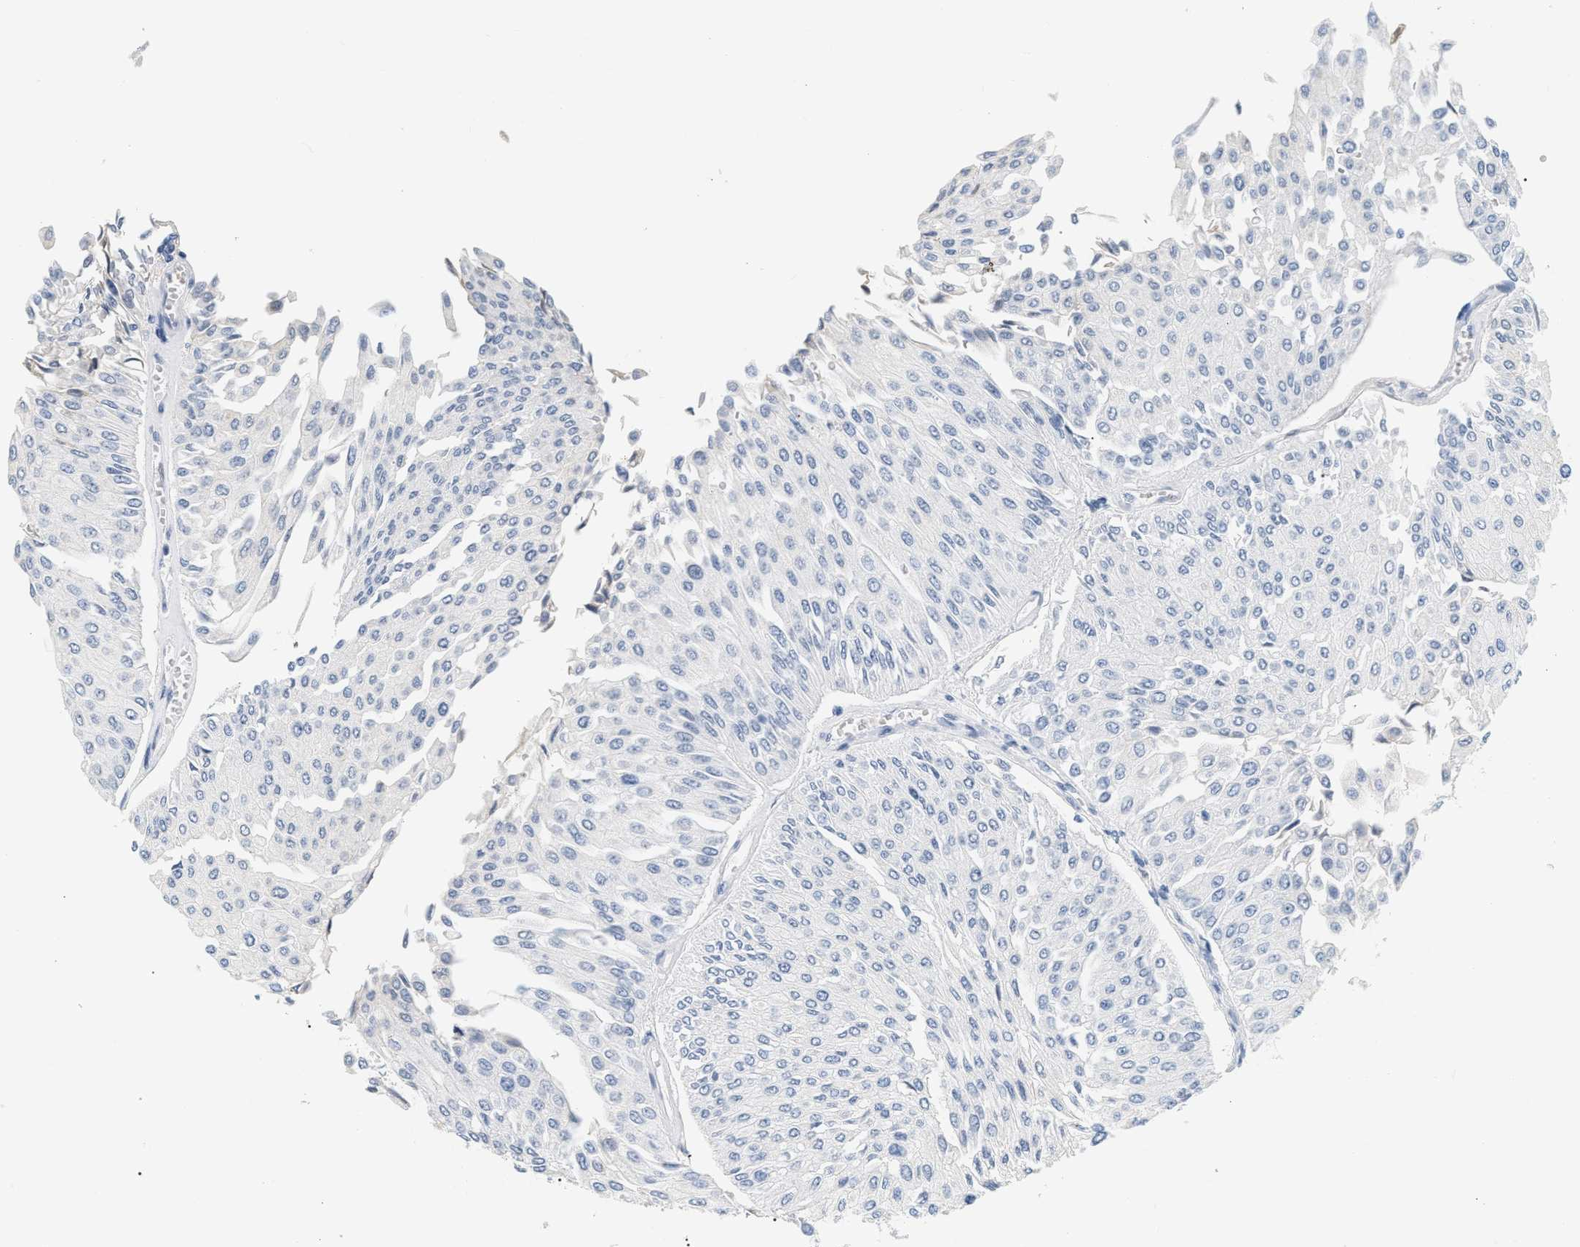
{"staining": {"intensity": "negative", "quantity": "none", "location": "none"}, "tissue": "urothelial cancer", "cell_type": "Tumor cells", "image_type": "cancer", "snomed": [{"axis": "morphology", "description": "Urothelial carcinoma, Low grade"}, {"axis": "topography", "description": "Urinary bladder"}], "caption": "Urothelial carcinoma (low-grade) was stained to show a protein in brown. There is no significant positivity in tumor cells.", "gene": "CFH", "patient": {"sex": "male", "age": 67}}